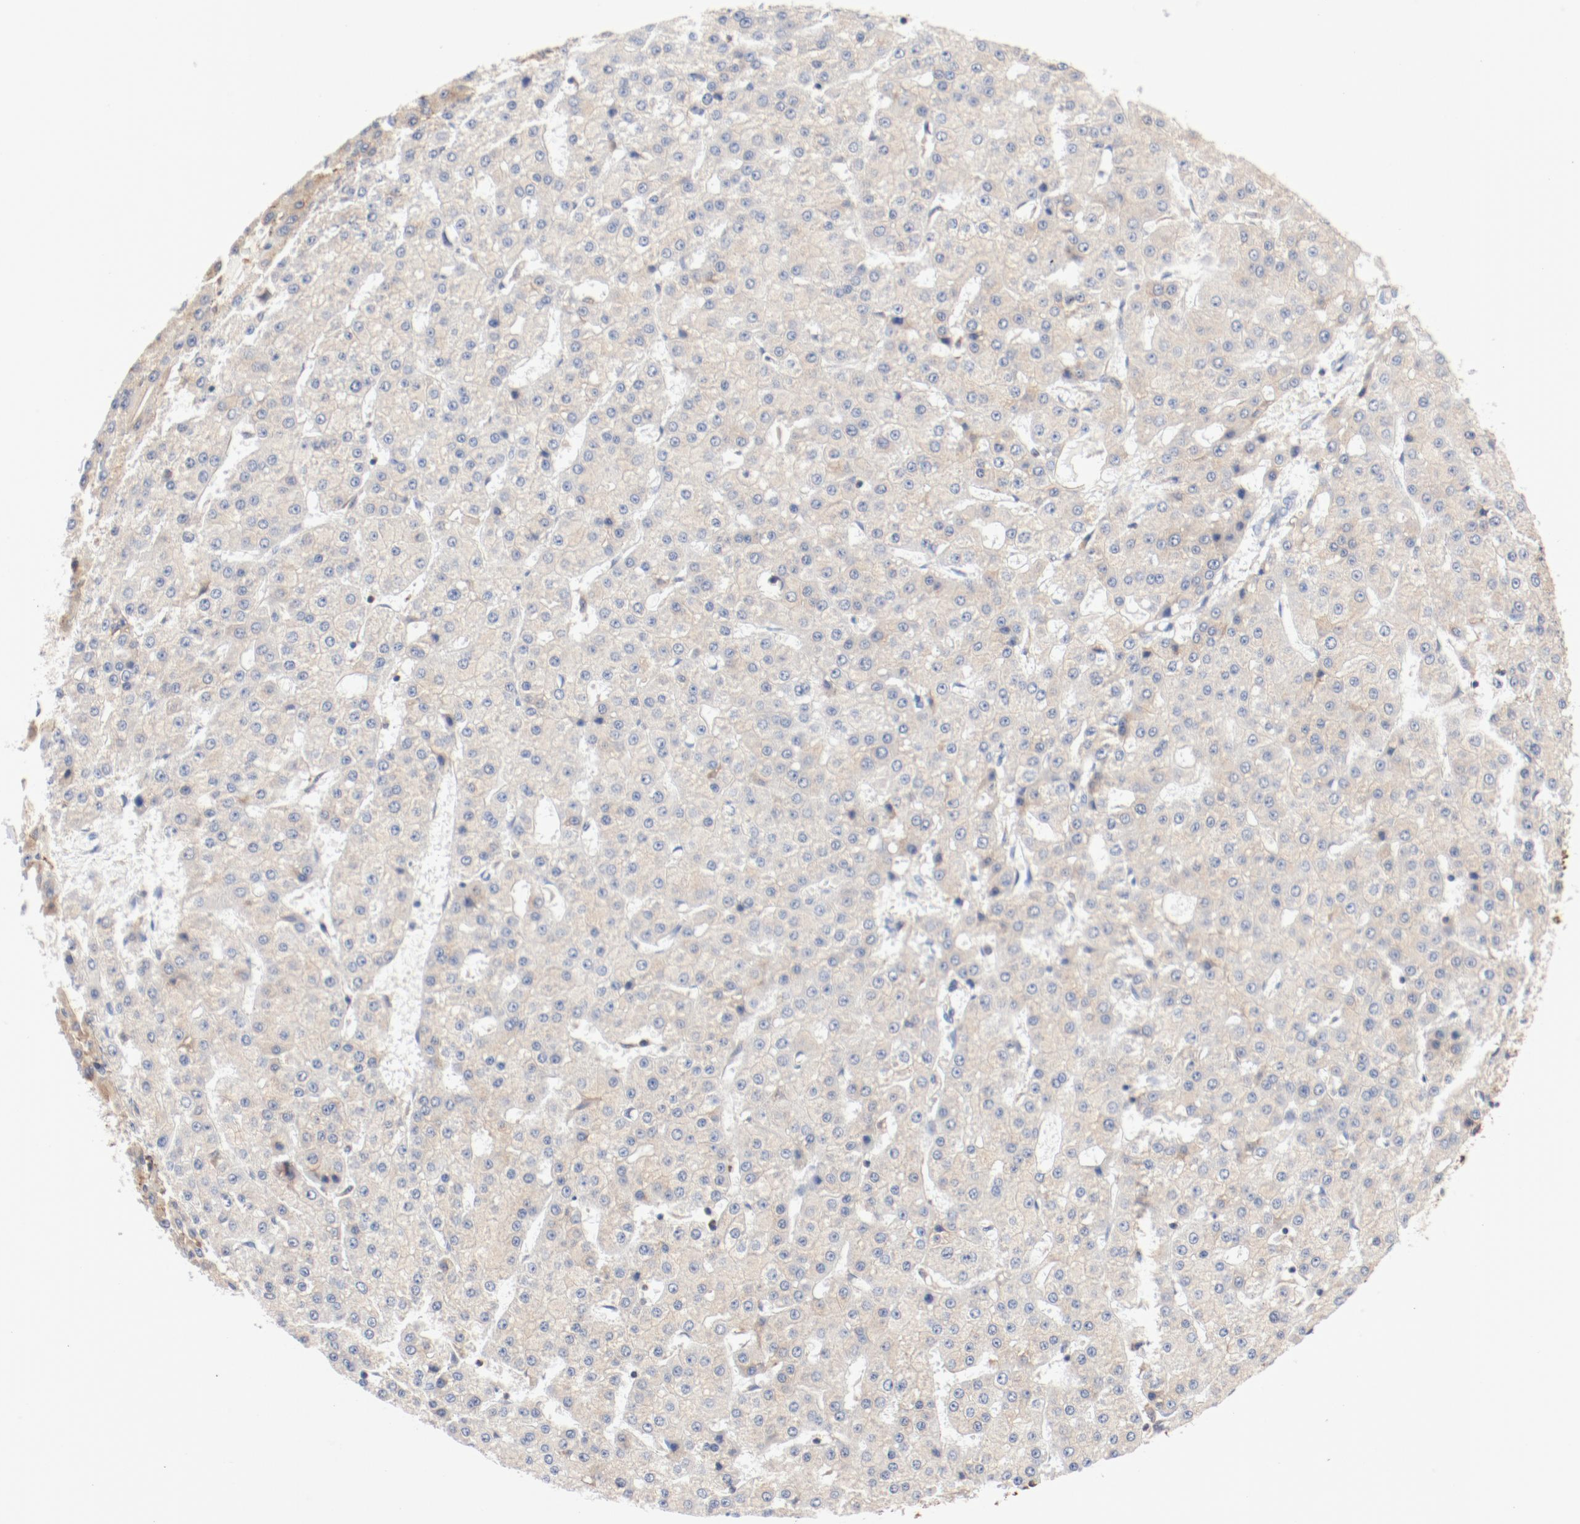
{"staining": {"intensity": "moderate", "quantity": ">75%", "location": "cytoplasmic/membranous"}, "tissue": "liver cancer", "cell_type": "Tumor cells", "image_type": "cancer", "snomed": [{"axis": "morphology", "description": "Carcinoma, Hepatocellular, NOS"}, {"axis": "topography", "description": "Liver"}], "caption": "IHC (DAB (3,3'-diaminobenzidine)) staining of human liver cancer demonstrates moderate cytoplasmic/membranous protein staining in approximately >75% of tumor cells.", "gene": "PDPK1", "patient": {"sex": "male", "age": 47}}